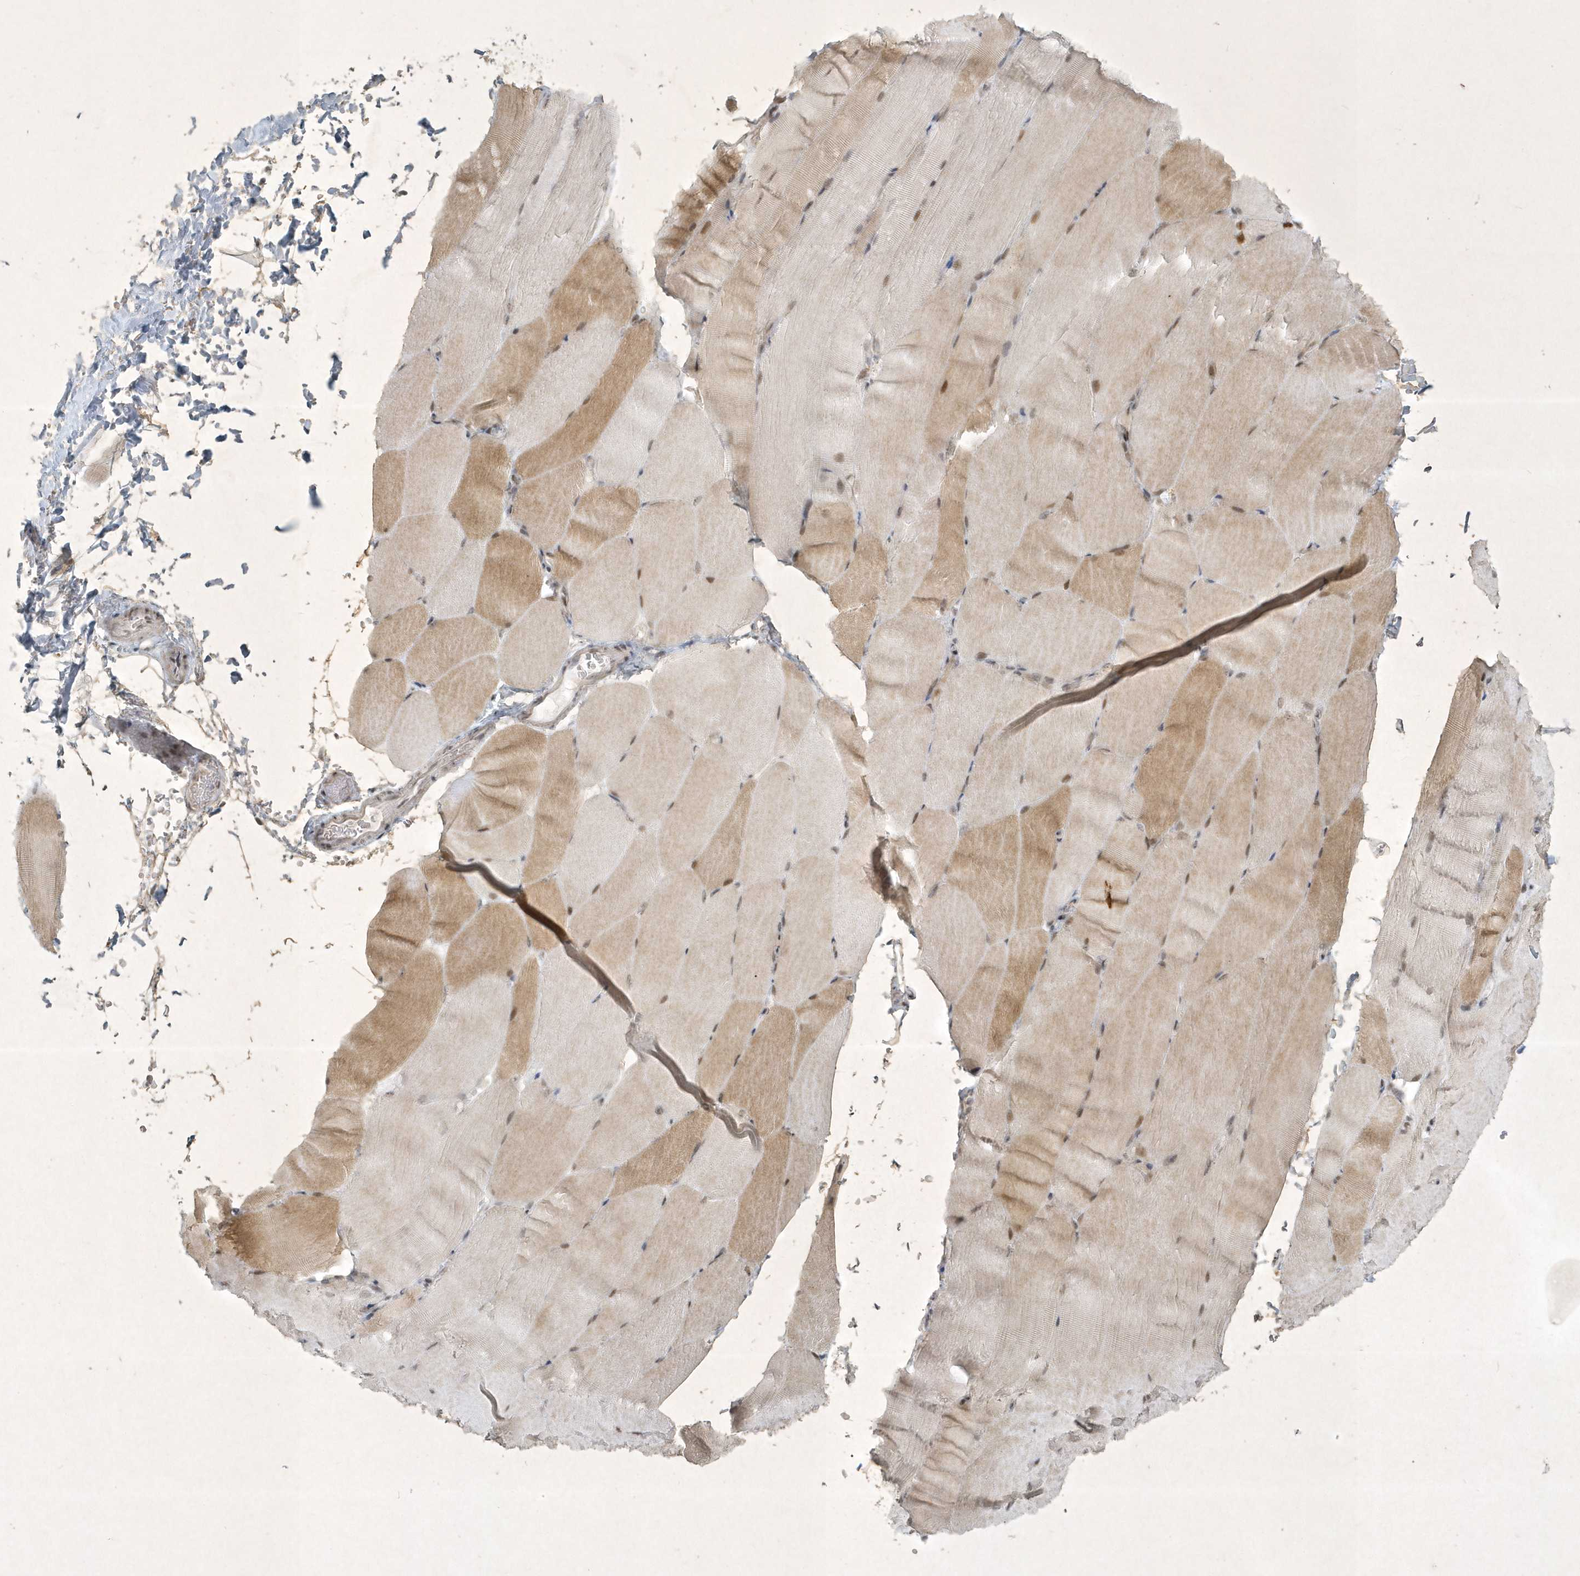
{"staining": {"intensity": "weak", "quantity": "<25%", "location": "cytoplasmic/membranous"}, "tissue": "skeletal muscle", "cell_type": "Myocytes", "image_type": "normal", "snomed": [{"axis": "morphology", "description": "Normal tissue, NOS"}, {"axis": "topography", "description": "Skeletal muscle"}, {"axis": "topography", "description": "Parathyroid gland"}], "caption": "The histopathology image reveals no staining of myocytes in benign skeletal muscle. (Stains: DAB (3,3'-diaminobenzidine) IHC with hematoxylin counter stain, Microscopy: brightfield microscopy at high magnification).", "gene": "ZBTB9", "patient": {"sex": "female", "age": 37}}